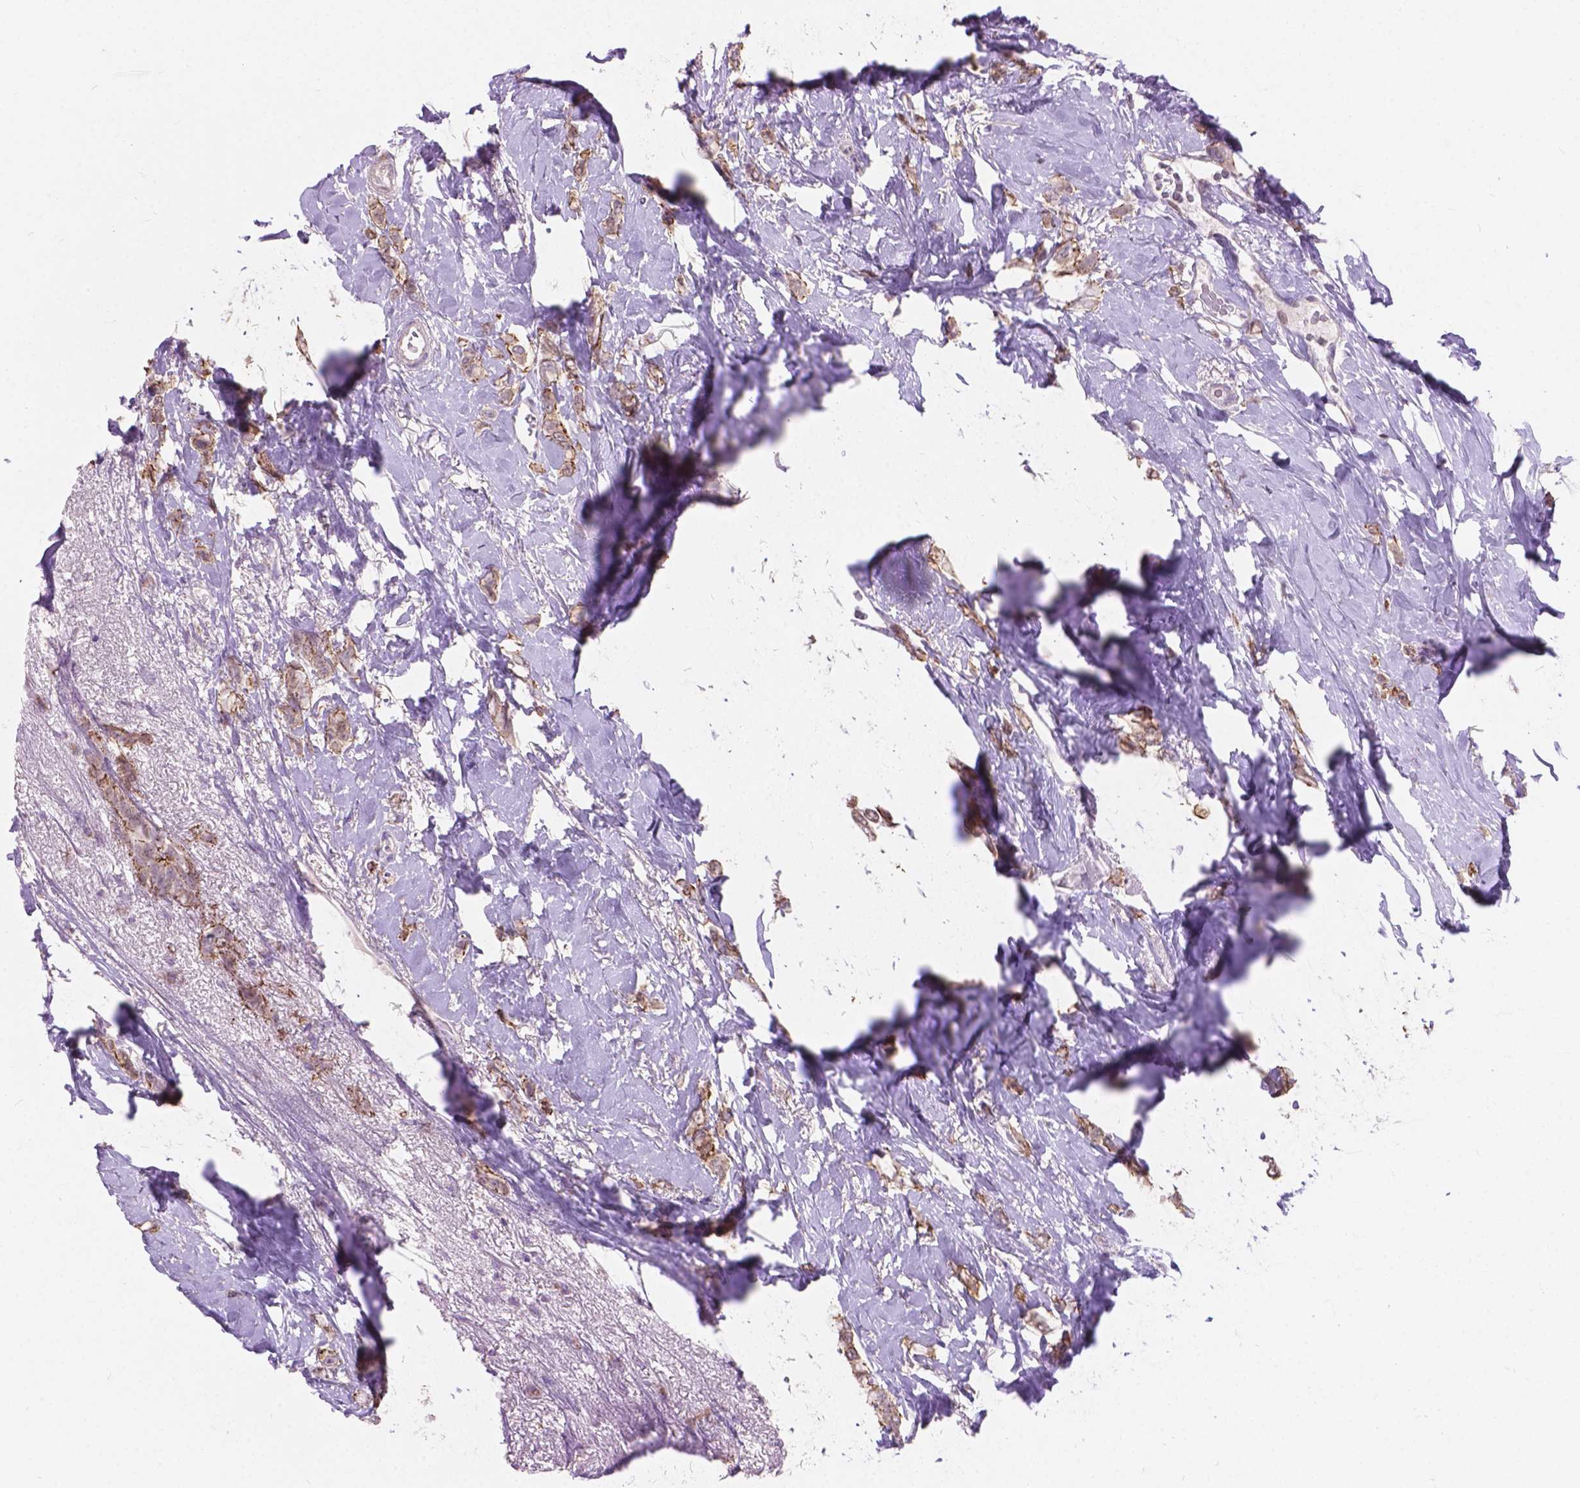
{"staining": {"intensity": "moderate", "quantity": "<25%", "location": "cytoplasmic/membranous"}, "tissue": "breast cancer", "cell_type": "Tumor cells", "image_type": "cancer", "snomed": [{"axis": "morphology", "description": "Lobular carcinoma"}, {"axis": "topography", "description": "Breast"}], "caption": "Immunohistochemistry (IHC) image of neoplastic tissue: breast cancer (lobular carcinoma) stained using immunohistochemistry reveals low levels of moderate protein expression localized specifically in the cytoplasmic/membranous of tumor cells, appearing as a cytoplasmic/membranous brown color.", "gene": "MYH14", "patient": {"sex": "female", "age": 66}}